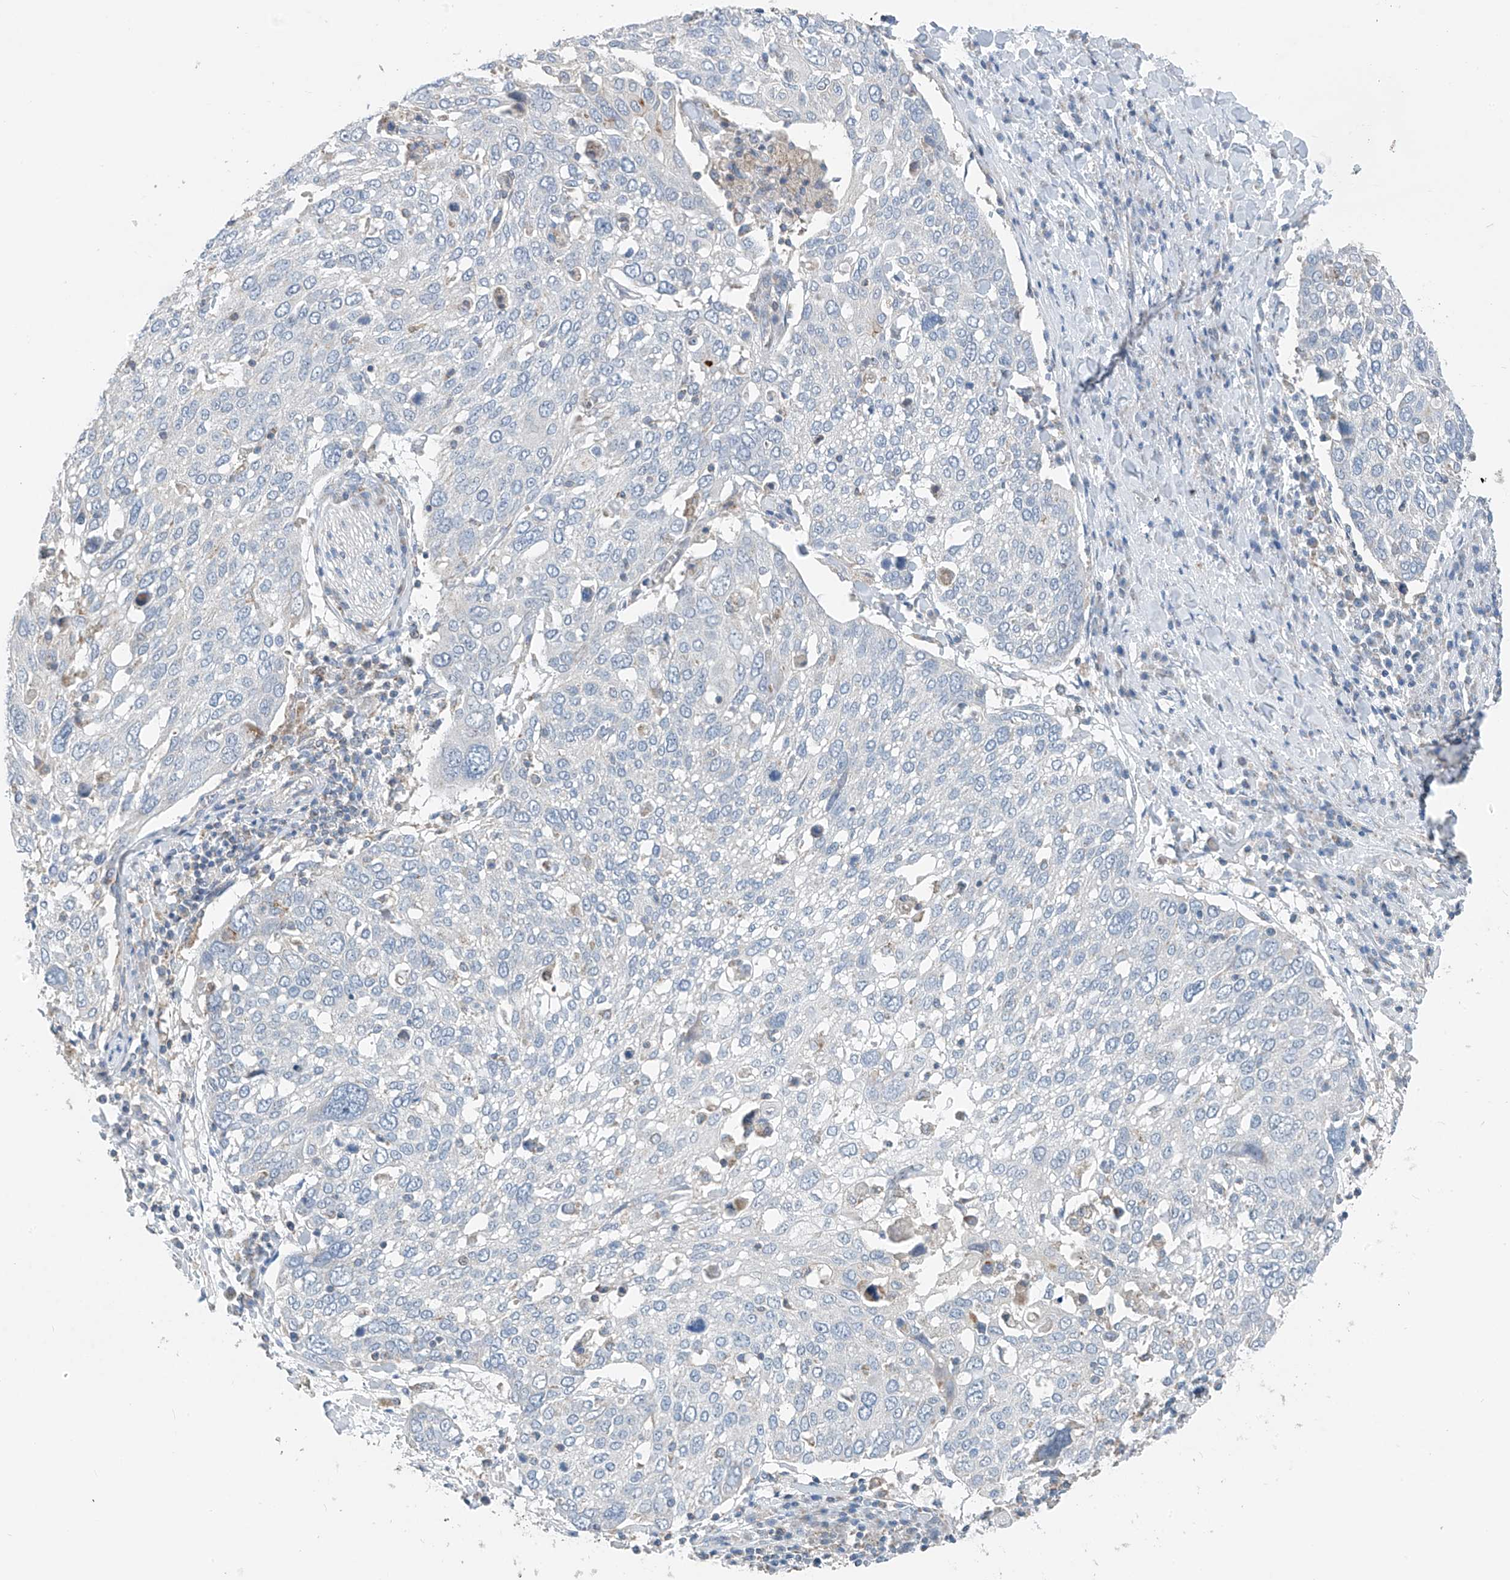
{"staining": {"intensity": "negative", "quantity": "none", "location": "none"}, "tissue": "lung cancer", "cell_type": "Tumor cells", "image_type": "cancer", "snomed": [{"axis": "morphology", "description": "Squamous cell carcinoma, NOS"}, {"axis": "topography", "description": "Lung"}], "caption": "DAB immunohistochemical staining of human lung squamous cell carcinoma shows no significant expression in tumor cells.", "gene": "SYN3", "patient": {"sex": "male", "age": 65}}